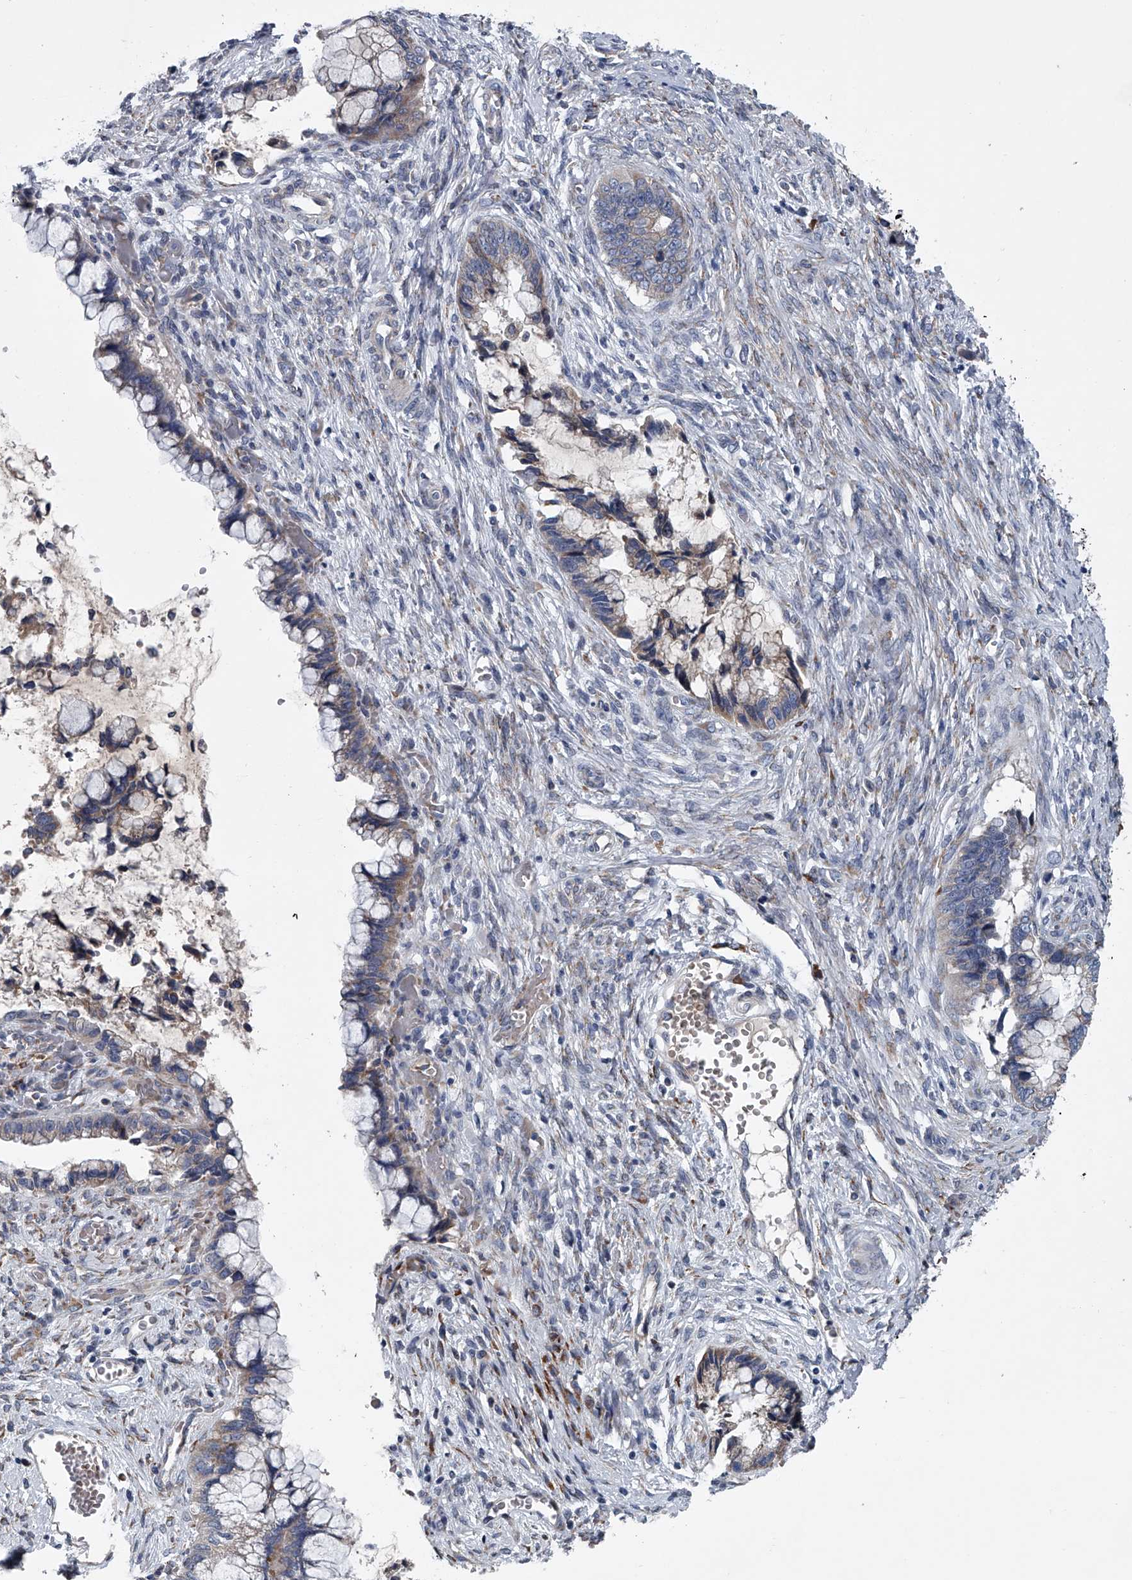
{"staining": {"intensity": "weak", "quantity": "<25%", "location": "cytoplasmic/membranous"}, "tissue": "cervical cancer", "cell_type": "Tumor cells", "image_type": "cancer", "snomed": [{"axis": "morphology", "description": "Adenocarcinoma, NOS"}, {"axis": "topography", "description": "Cervix"}], "caption": "Immunohistochemical staining of human adenocarcinoma (cervical) reveals no significant positivity in tumor cells. (Stains: DAB immunohistochemistry with hematoxylin counter stain, Microscopy: brightfield microscopy at high magnification).", "gene": "ABCG1", "patient": {"sex": "female", "age": 44}}